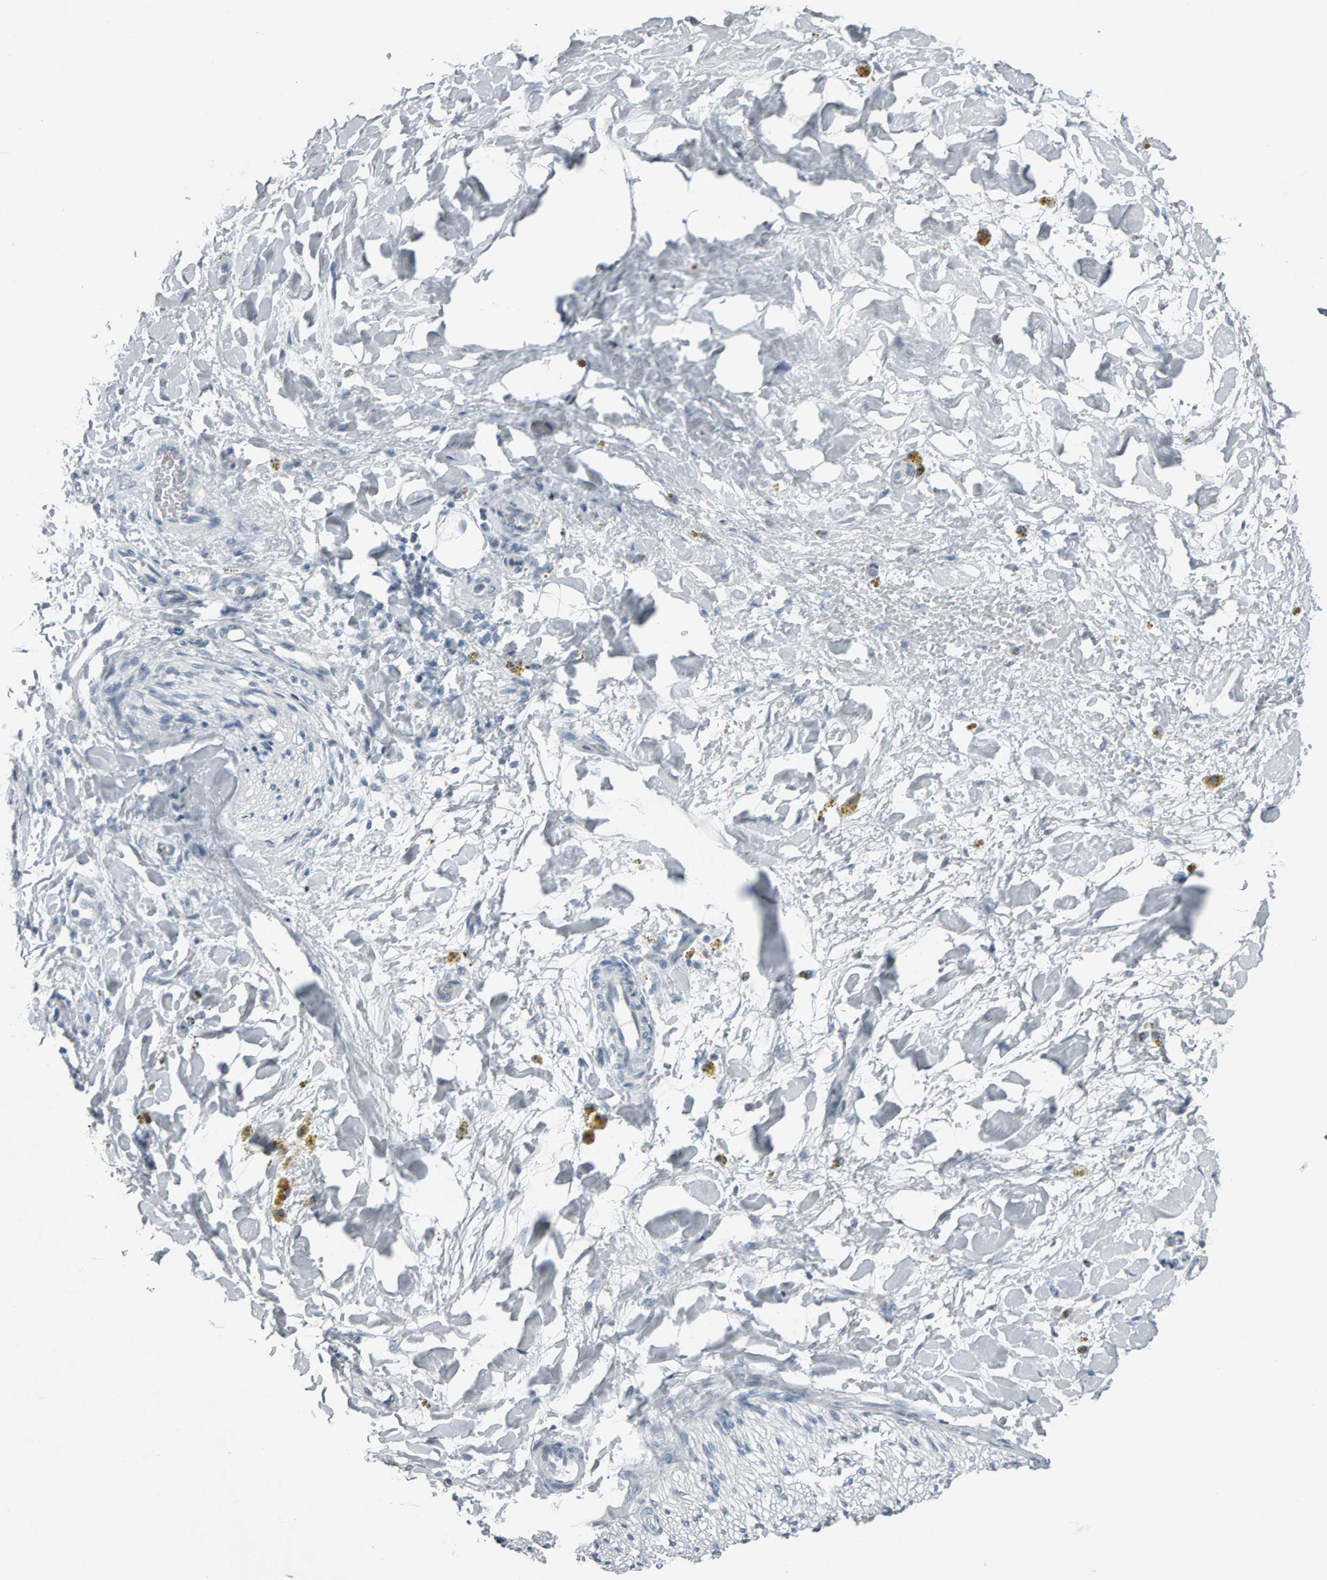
{"staining": {"intensity": "negative", "quantity": "none", "location": "none"}, "tissue": "adipose tissue", "cell_type": "Adipocytes", "image_type": "normal", "snomed": [{"axis": "morphology", "description": "Normal tissue, NOS"}, {"axis": "topography", "description": "Kidney"}, {"axis": "topography", "description": "Peripheral nerve tissue"}], "caption": "High magnification brightfield microscopy of unremarkable adipose tissue stained with DAB (3,3'-diaminobenzidine) (brown) and counterstained with hematoxylin (blue): adipocytes show no significant staining.", "gene": "PYY", "patient": {"sex": "male", "age": 7}}